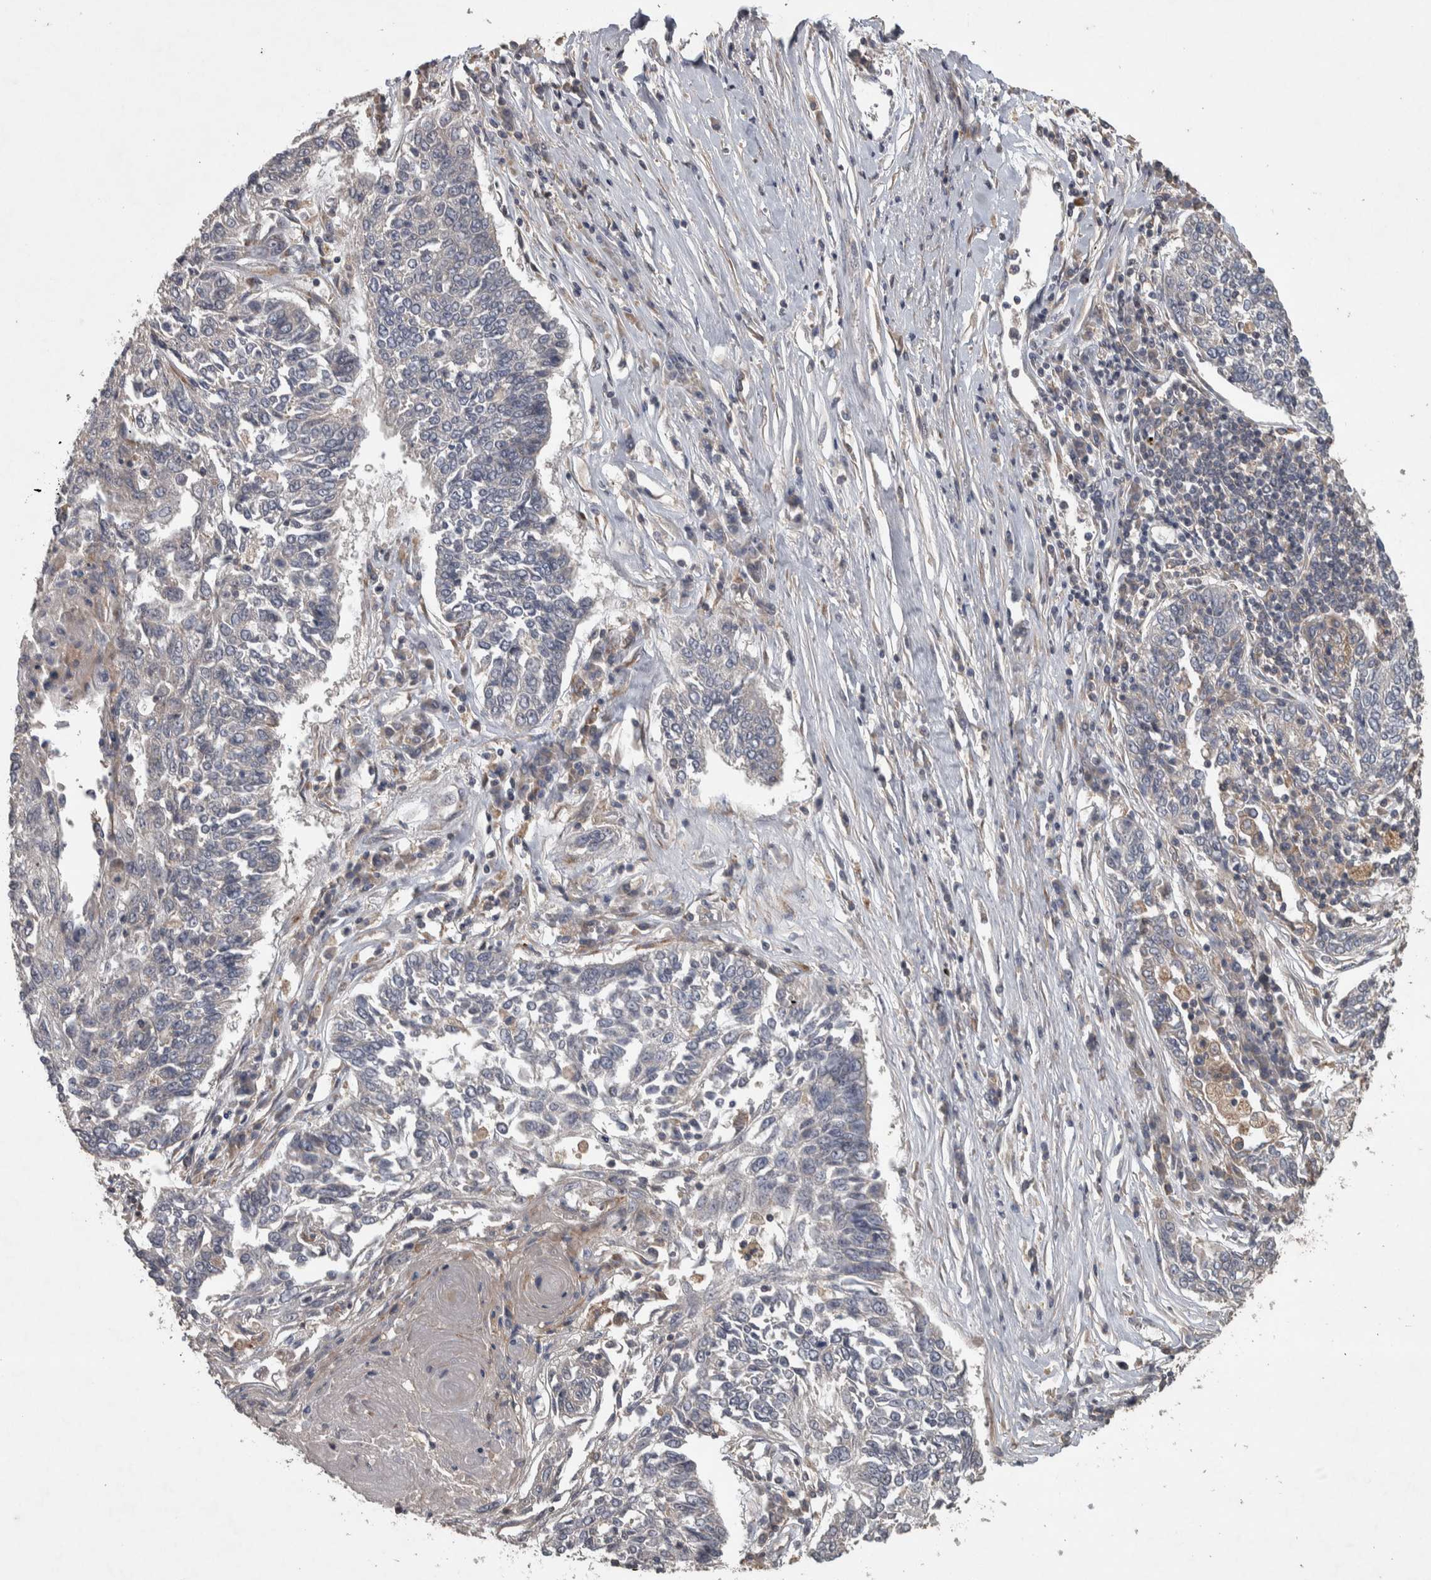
{"staining": {"intensity": "negative", "quantity": "none", "location": "none"}, "tissue": "lung cancer", "cell_type": "Tumor cells", "image_type": "cancer", "snomed": [{"axis": "morphology", "description": "Normal tissue, NOS"}, {"axis": "morphology", "description": "Squamous cell carcinoma, NOS"}, {"axis": "topography", "description": "Cartilage tissue"}, {"axis": "topography", "description": "Bronchus"}, {"axis": "topography", "description": "Lung"}], "caption": "The immunohistochemistry photomicrograph has no significant positivity in tumor cells of lung squamous cell carcinoma tissue. (Immunohistochemistry, brightfield microscopy, high magnification).", "gene": "ERAL1", "patient": {"sex": "female", "age": 49}}